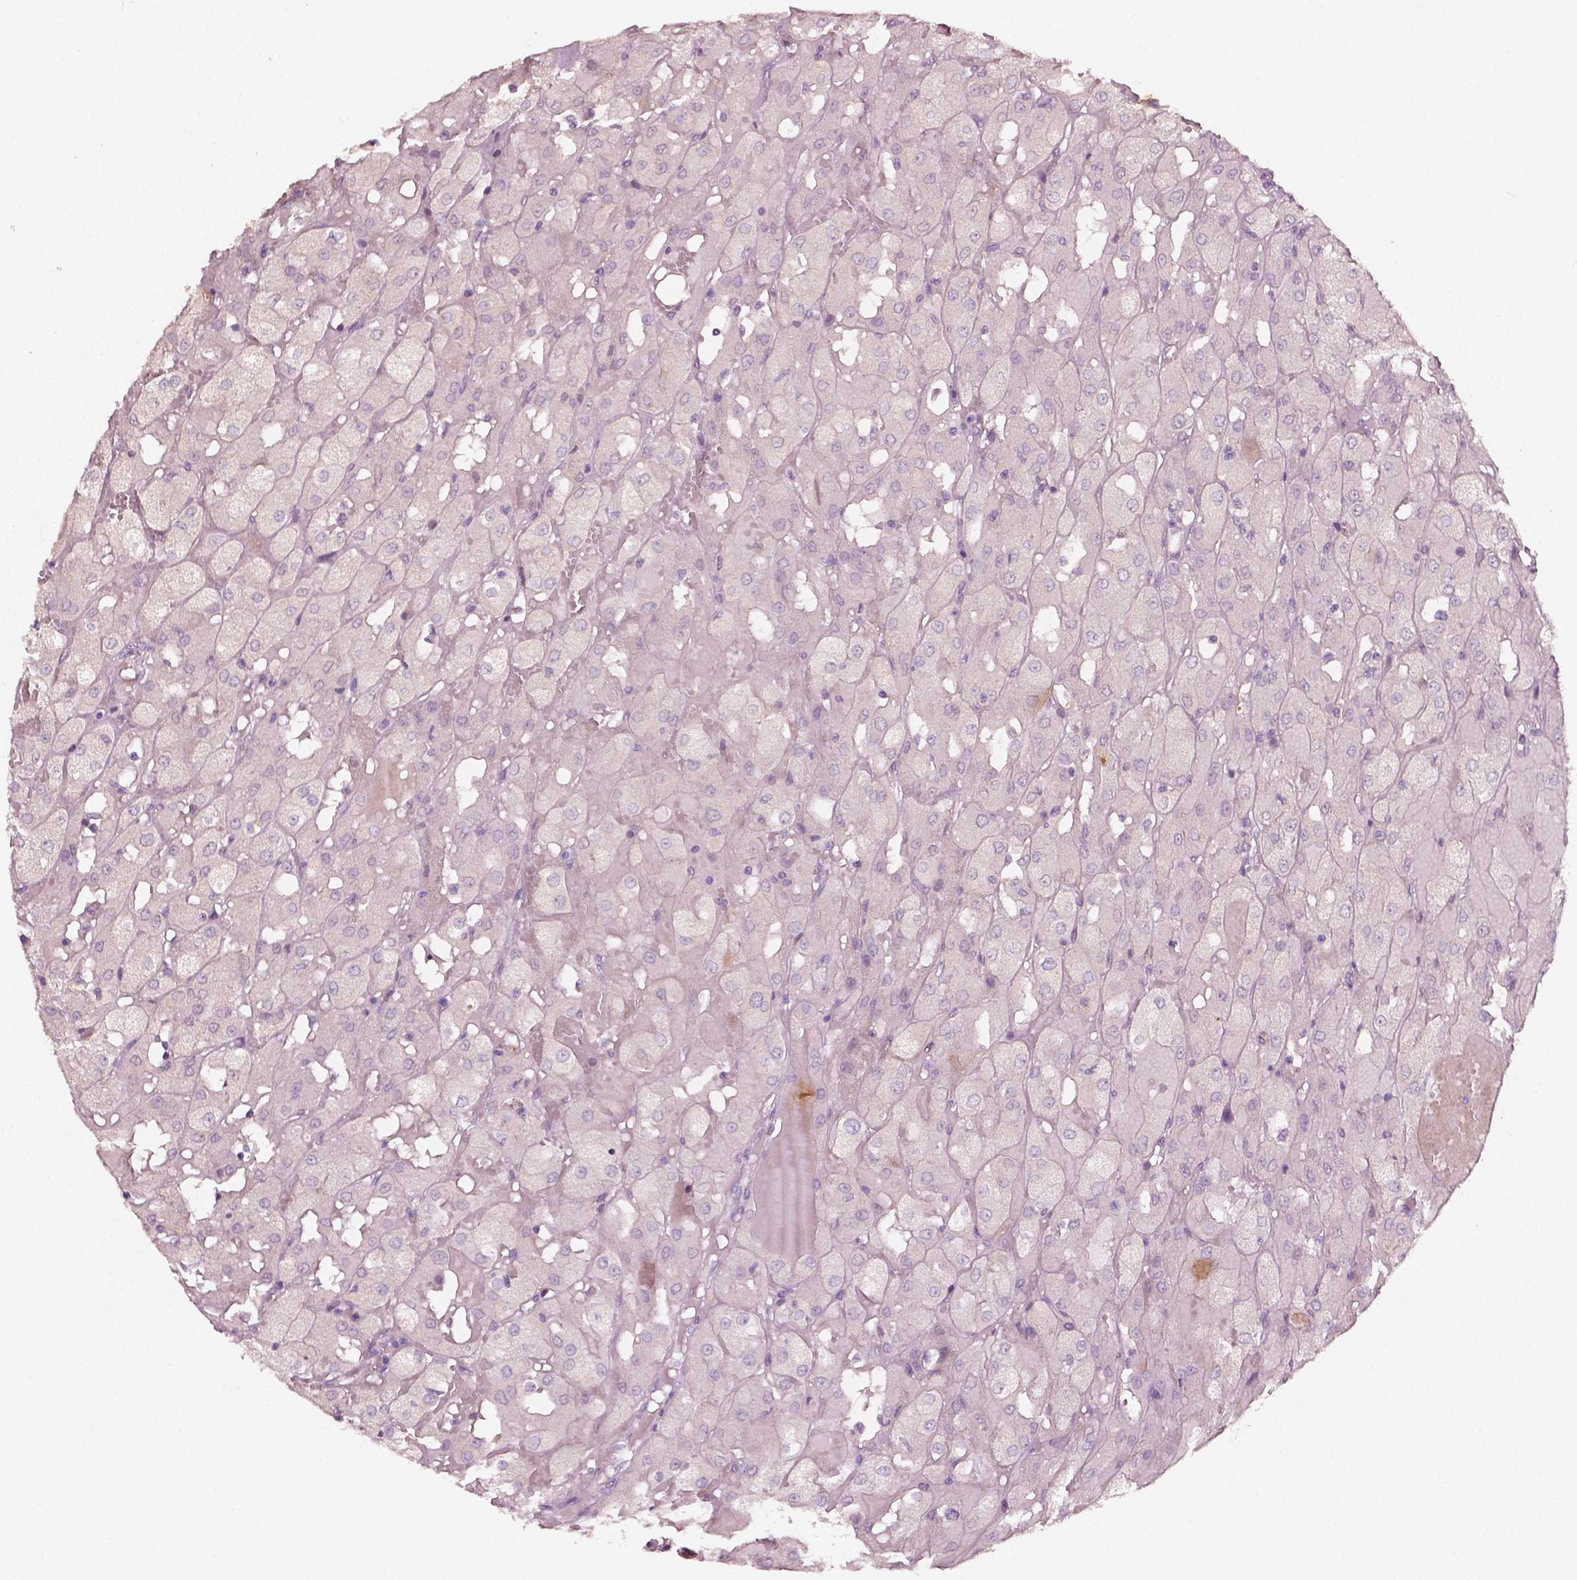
{"staining": {"intensity": "negative", "quantity": "none", "location": "none"}, "tissue": "renal cancer", "cell_type": "Tumor cells", "image_type": "cancer", "snomed": [{"axis": "morphology", "description": "Adenocarcinoma, NOS"}, {"axis": "topography", "description": "Kidney"}], "caption": "Renal cancer stained for a protein using immunohistochemistry (IHC) shows no expression tumor cells.", "gene": "PLA2R1", "patient": {"sex": "male", "age": 72}}